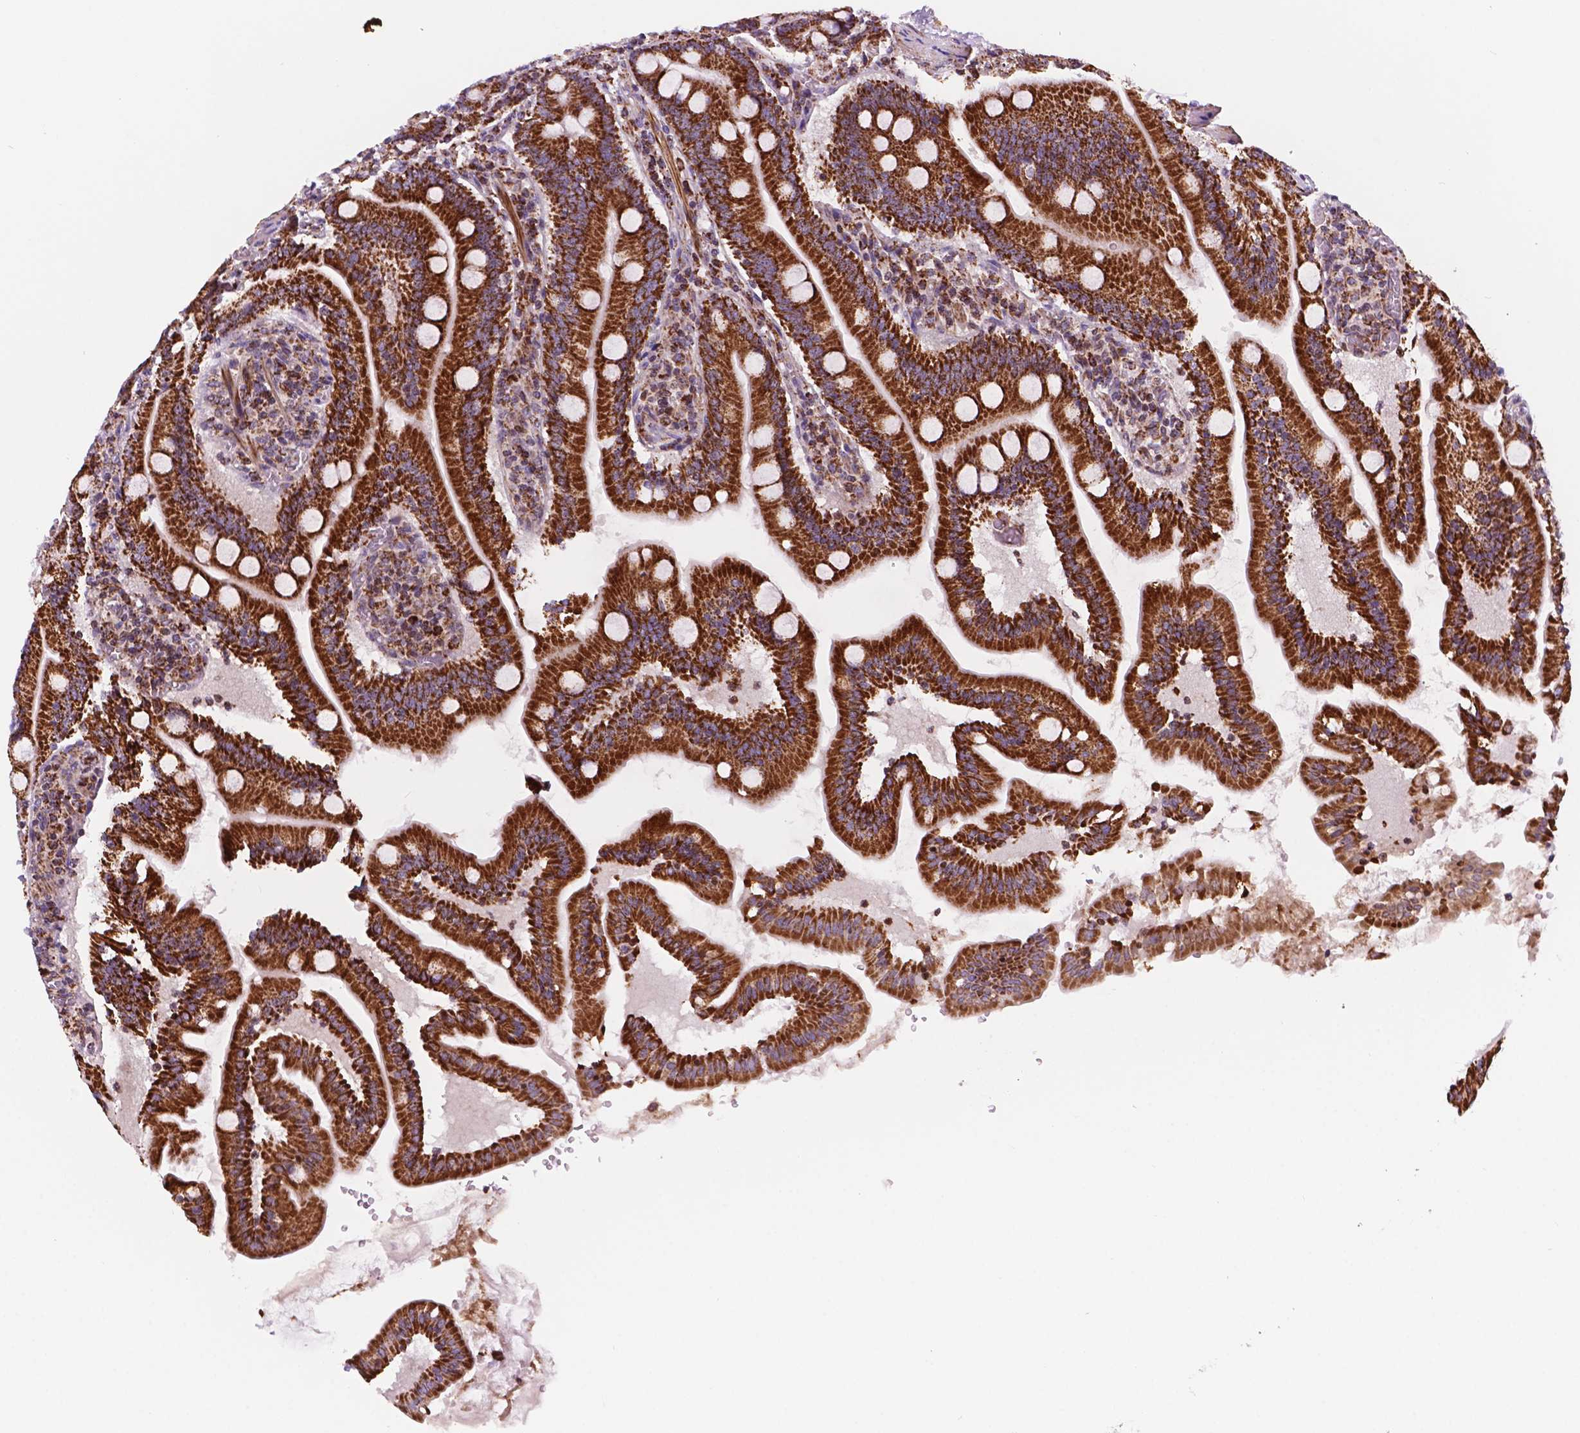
{"staining": {"intensity": "strong", "quantity": ">75%", "location": "cytoplasmic/membranous"}, "tissue": "small intestine", "cell_type": "Glandular cells", "image_type": "normal", "snomed": [{"axis": "morphology", "description": "Normal tissue, NOS"}, {"axis": "topography", "description": "Small intestine"}], "caption": "Immunohistochemistry (IHC) (DAB (3,3'-diaminobenzidine)) staining of normal small intestine shows strong cytoplasmic/membranous protein positivity in approximately >75% of glandular cells. The staining was performed using DAB, with brown indicating positive protein expression. Nuclei are stained blue with hematoxylin.", "gene": "GEMIN4", "patient": {"sex": "male", "age": 37}}